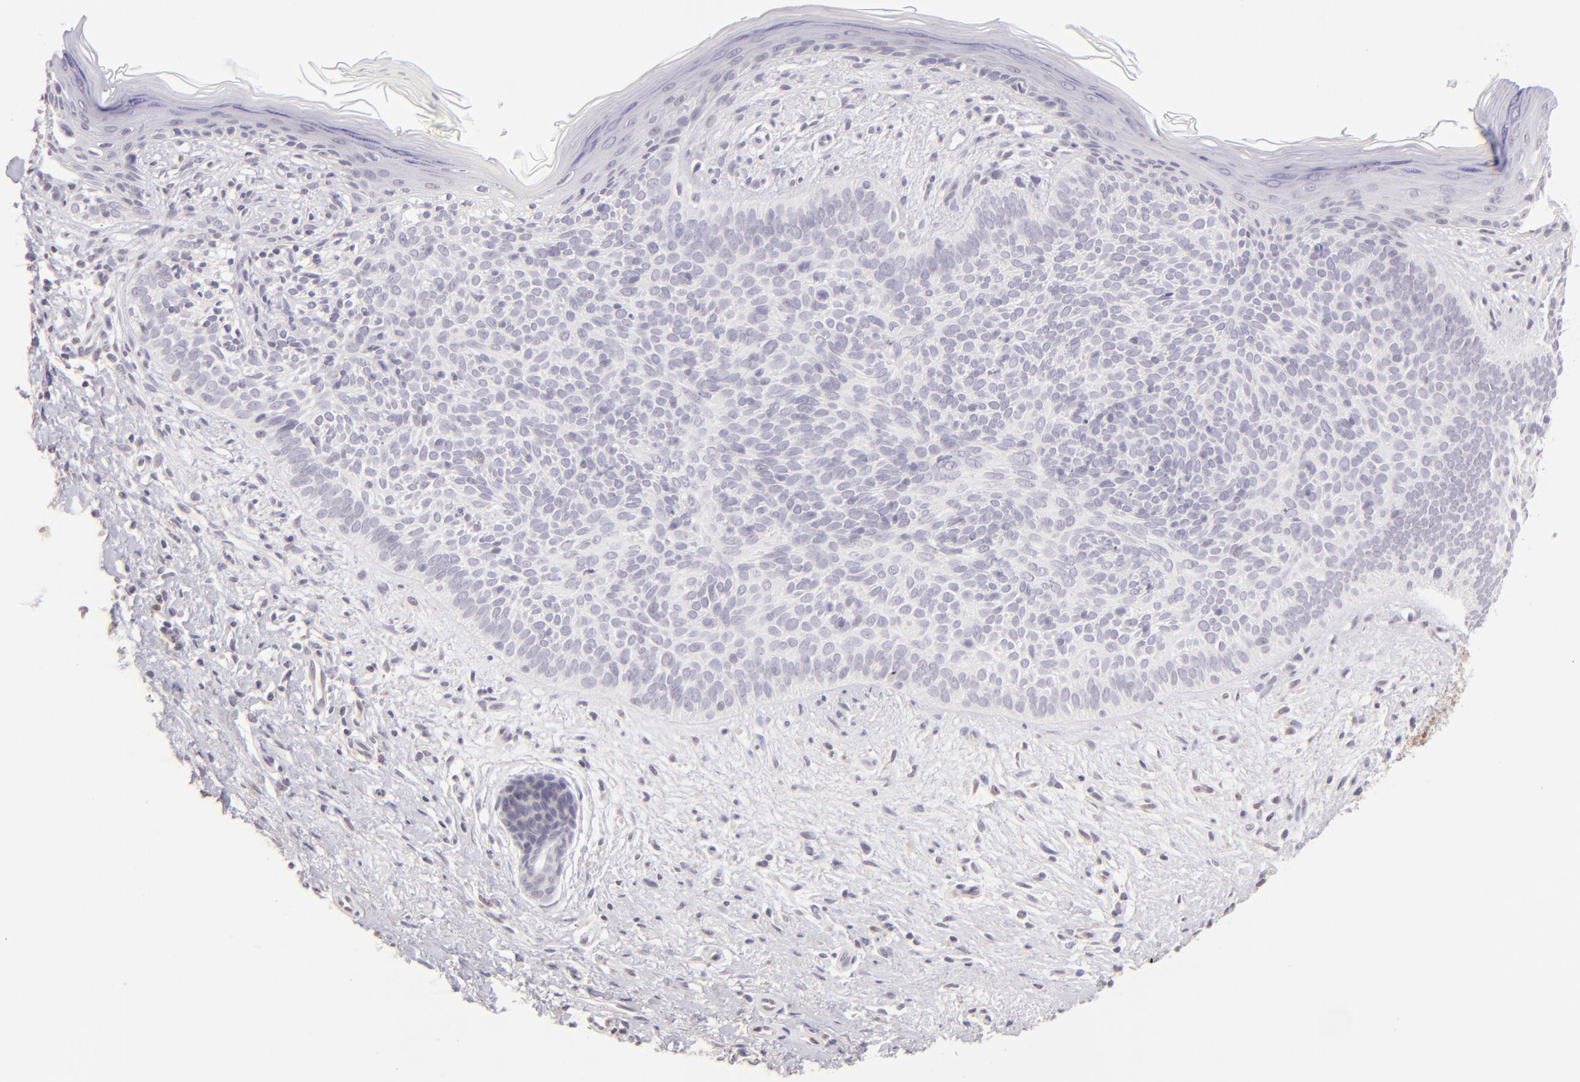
{"staining": {"intensity": "negative", "quantity": "none", "location": "none"}, "tissue": "skin cancer", "cell_type": "Tumor cells", "image_type": "cancer", "snomed": [{"axis": "morphology", "description": "Basal cell carcinoma"}, {"axis": "topography", "description": "Skin"}], "caption": "IHC histopathology image of neoplastic tissue: skin cancer stained with DAB (3,3'-diaminobenzidine) displays no significant protein expression in tumor cells.", "gene": "MAGEA1", "patient": {"sex": "female", "age": 78}}